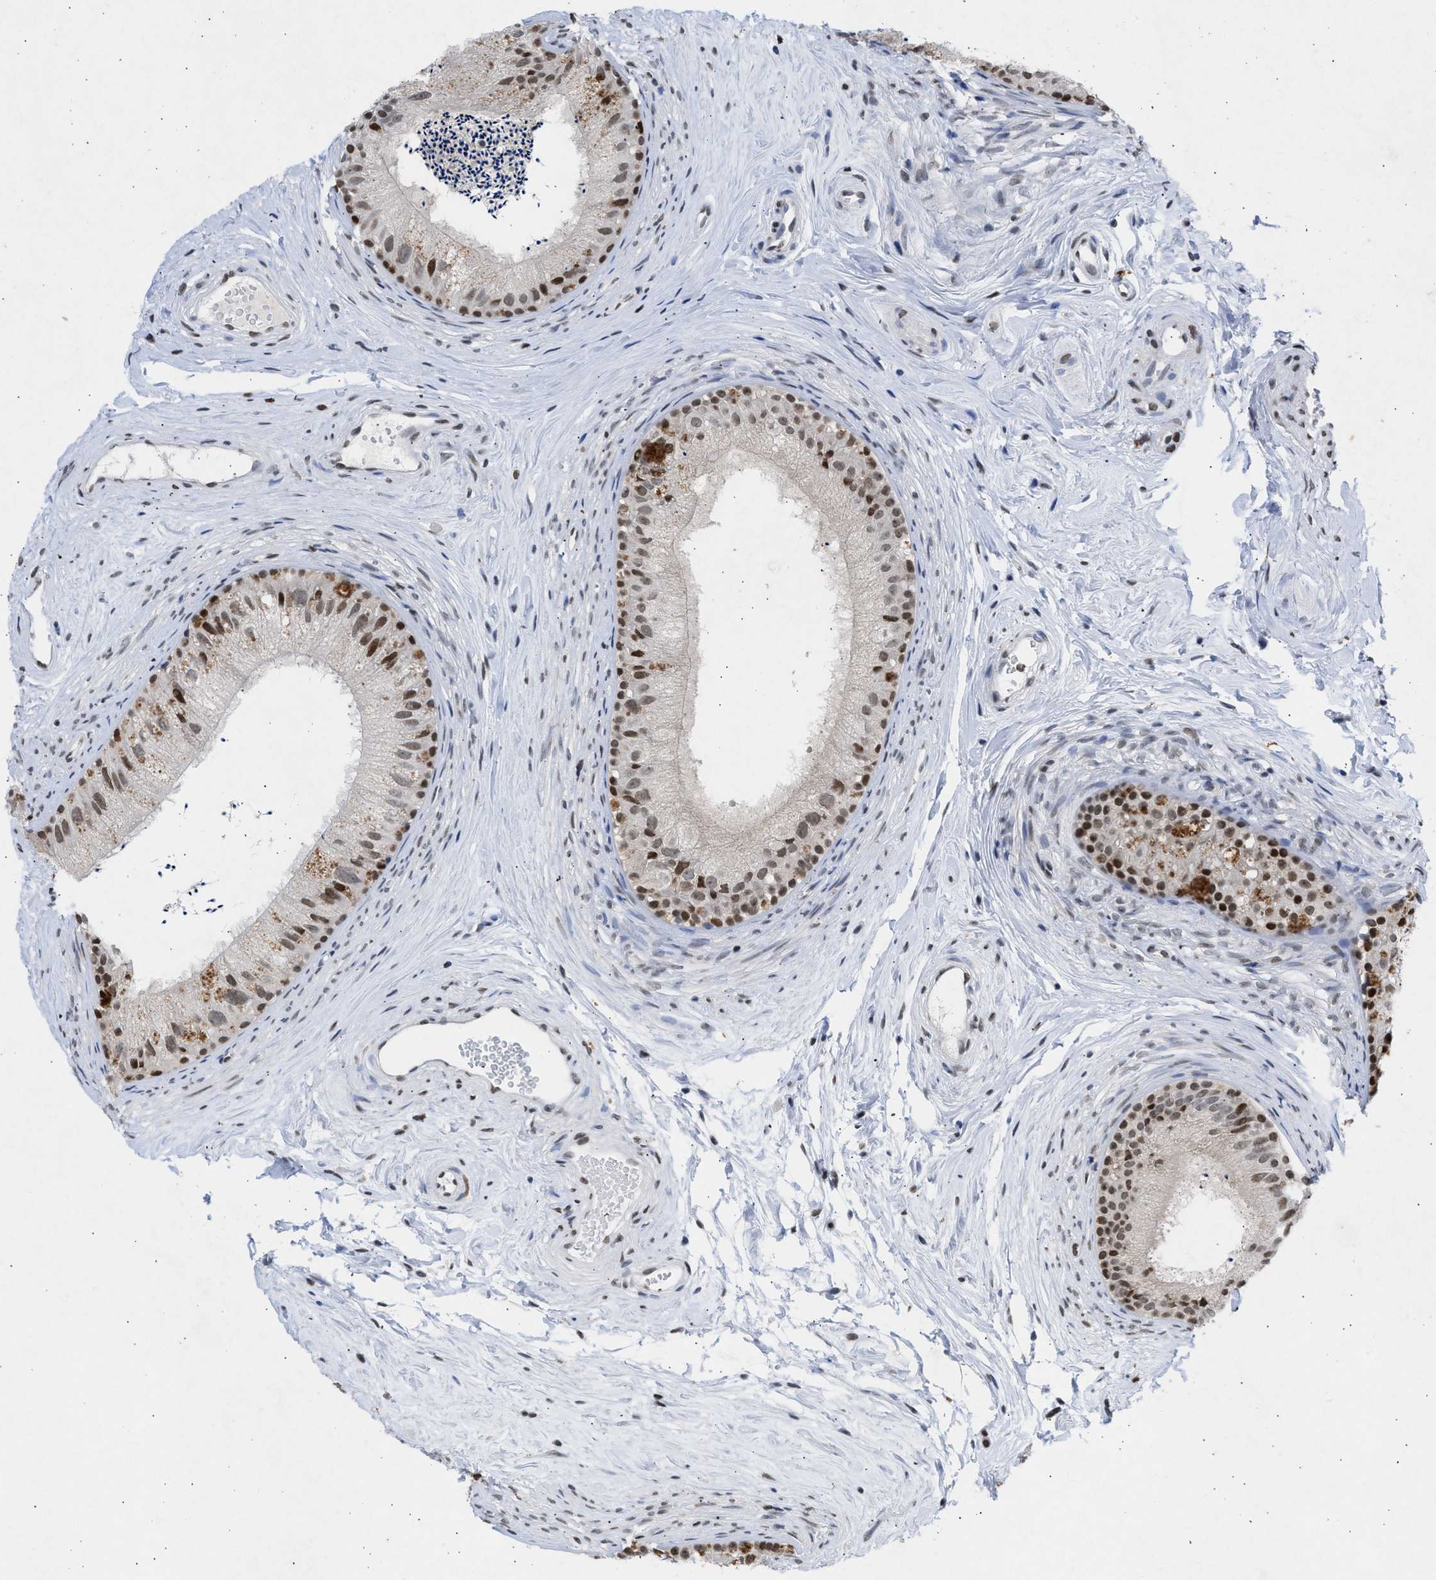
{"staining": {"intensity": "moderate", "quantity": "25%-75%", "location": "nuclear"}, "tissue": "epididymis", "cell_type": "Glandular cells", "image_type": "normal", "snomed": [{"axis": "morphology", "description": "Normal tissue, NOS"}, {"axis": "topography", "description": "Epididymis"}], "caption": "The immunohistochemical stain highlights moderate nuclear staining in glandular cells of normal epididymis. The protein is stained brown, and the nuclei are stained in blue (DAB IHC with brightfield microscopy, high magnification).", "gene": "NUP35", "patient": {"sex": "male", "age": 56}}